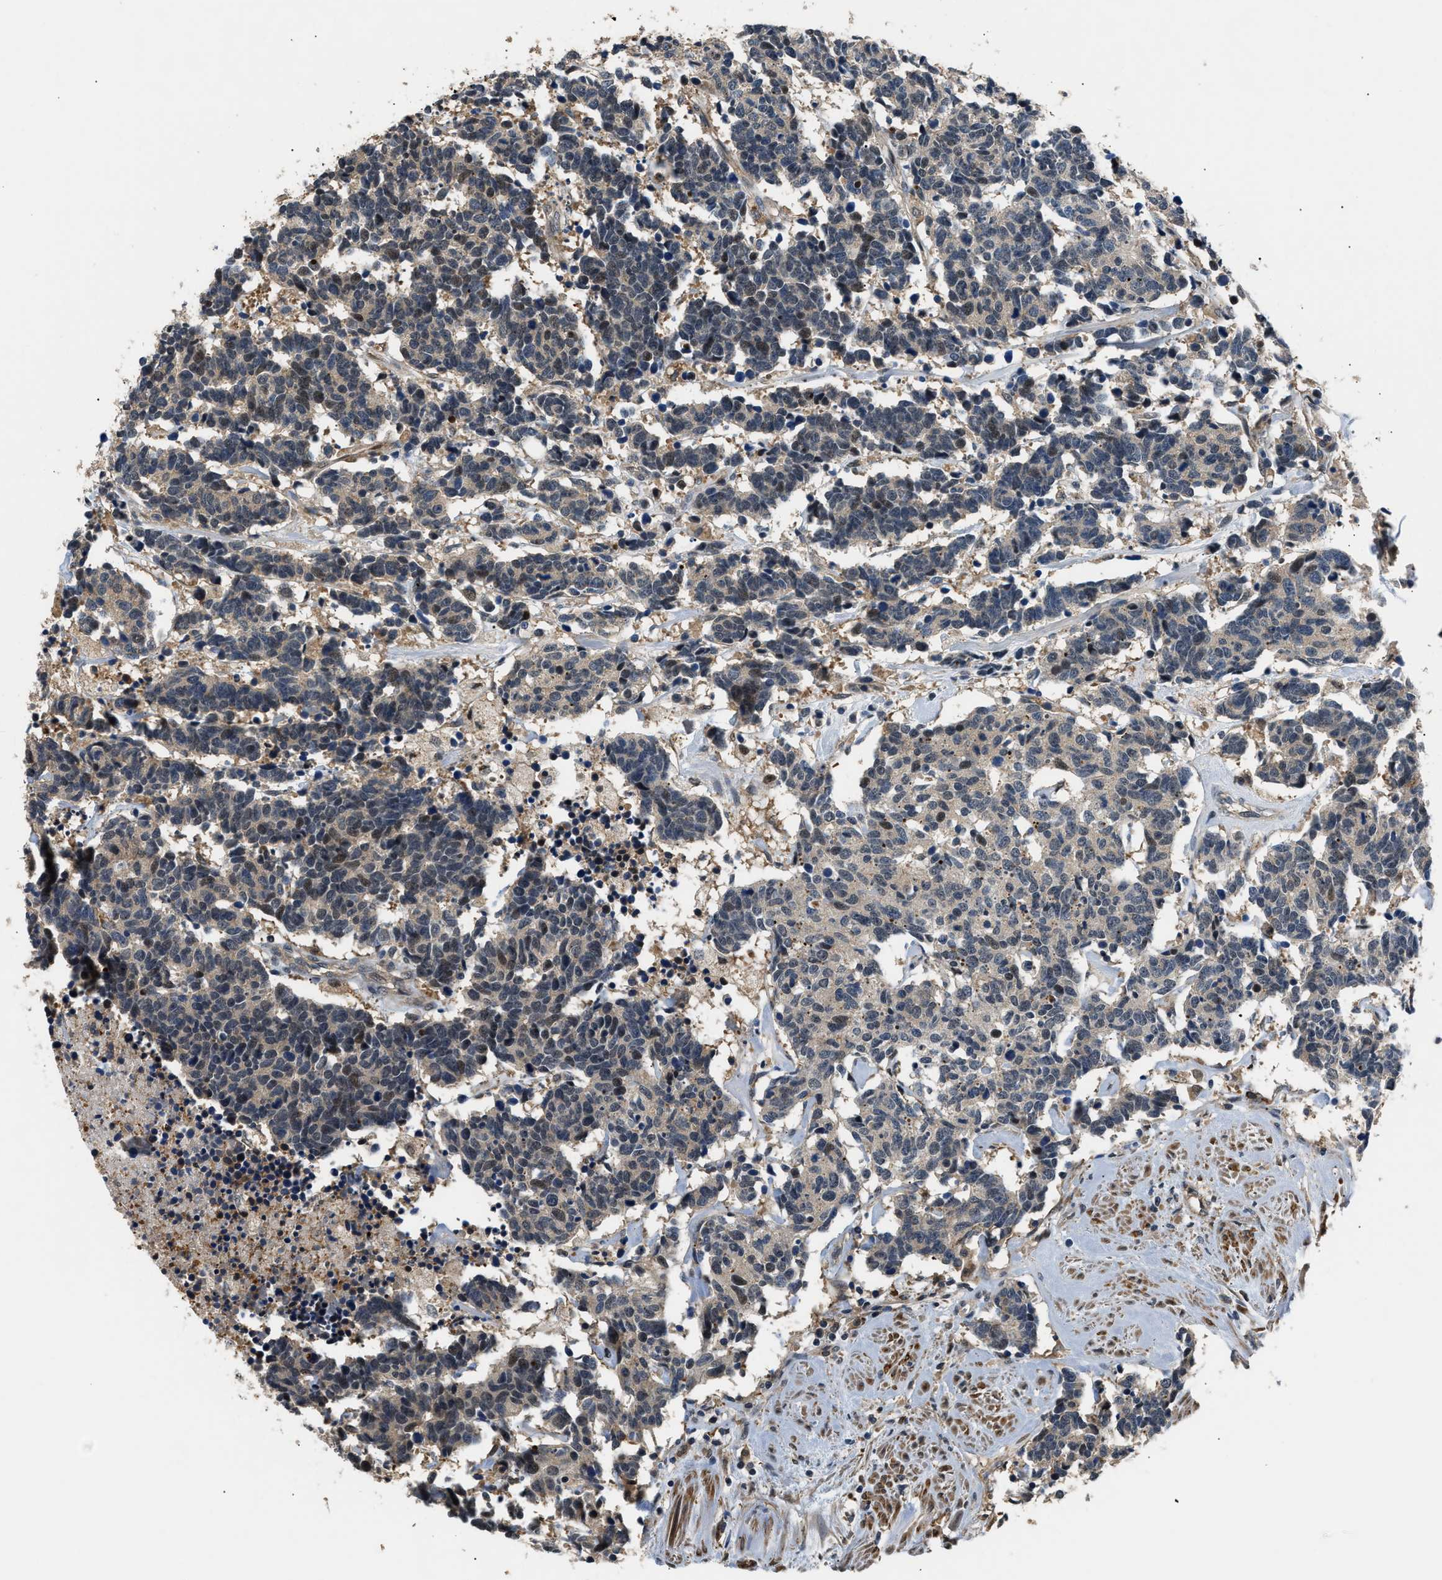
{"staining": {"intensity": "weak", "quantity": "25%-75%", "location": "cytoplasmic/membranous"}, "tissue": "carcinoid", "cell_type": "Tumor cells", "image_type": "cancer", "snomed": [{"axis": "morphology", "description": "Carcinoma, NOS"}, {"axis": "morphology", "description": "Carcinoid, malignant, NOS"}, {"axis": "topography", "description": "Urinary bladder"}], "caption": "Carcinoid stained with a brown dye displays weak cytoplasmic/membranous positive staining in about 25%-75% of tumor cells.", "gene": "LARP6", "patient": {"sex": "male", "age": 57}}